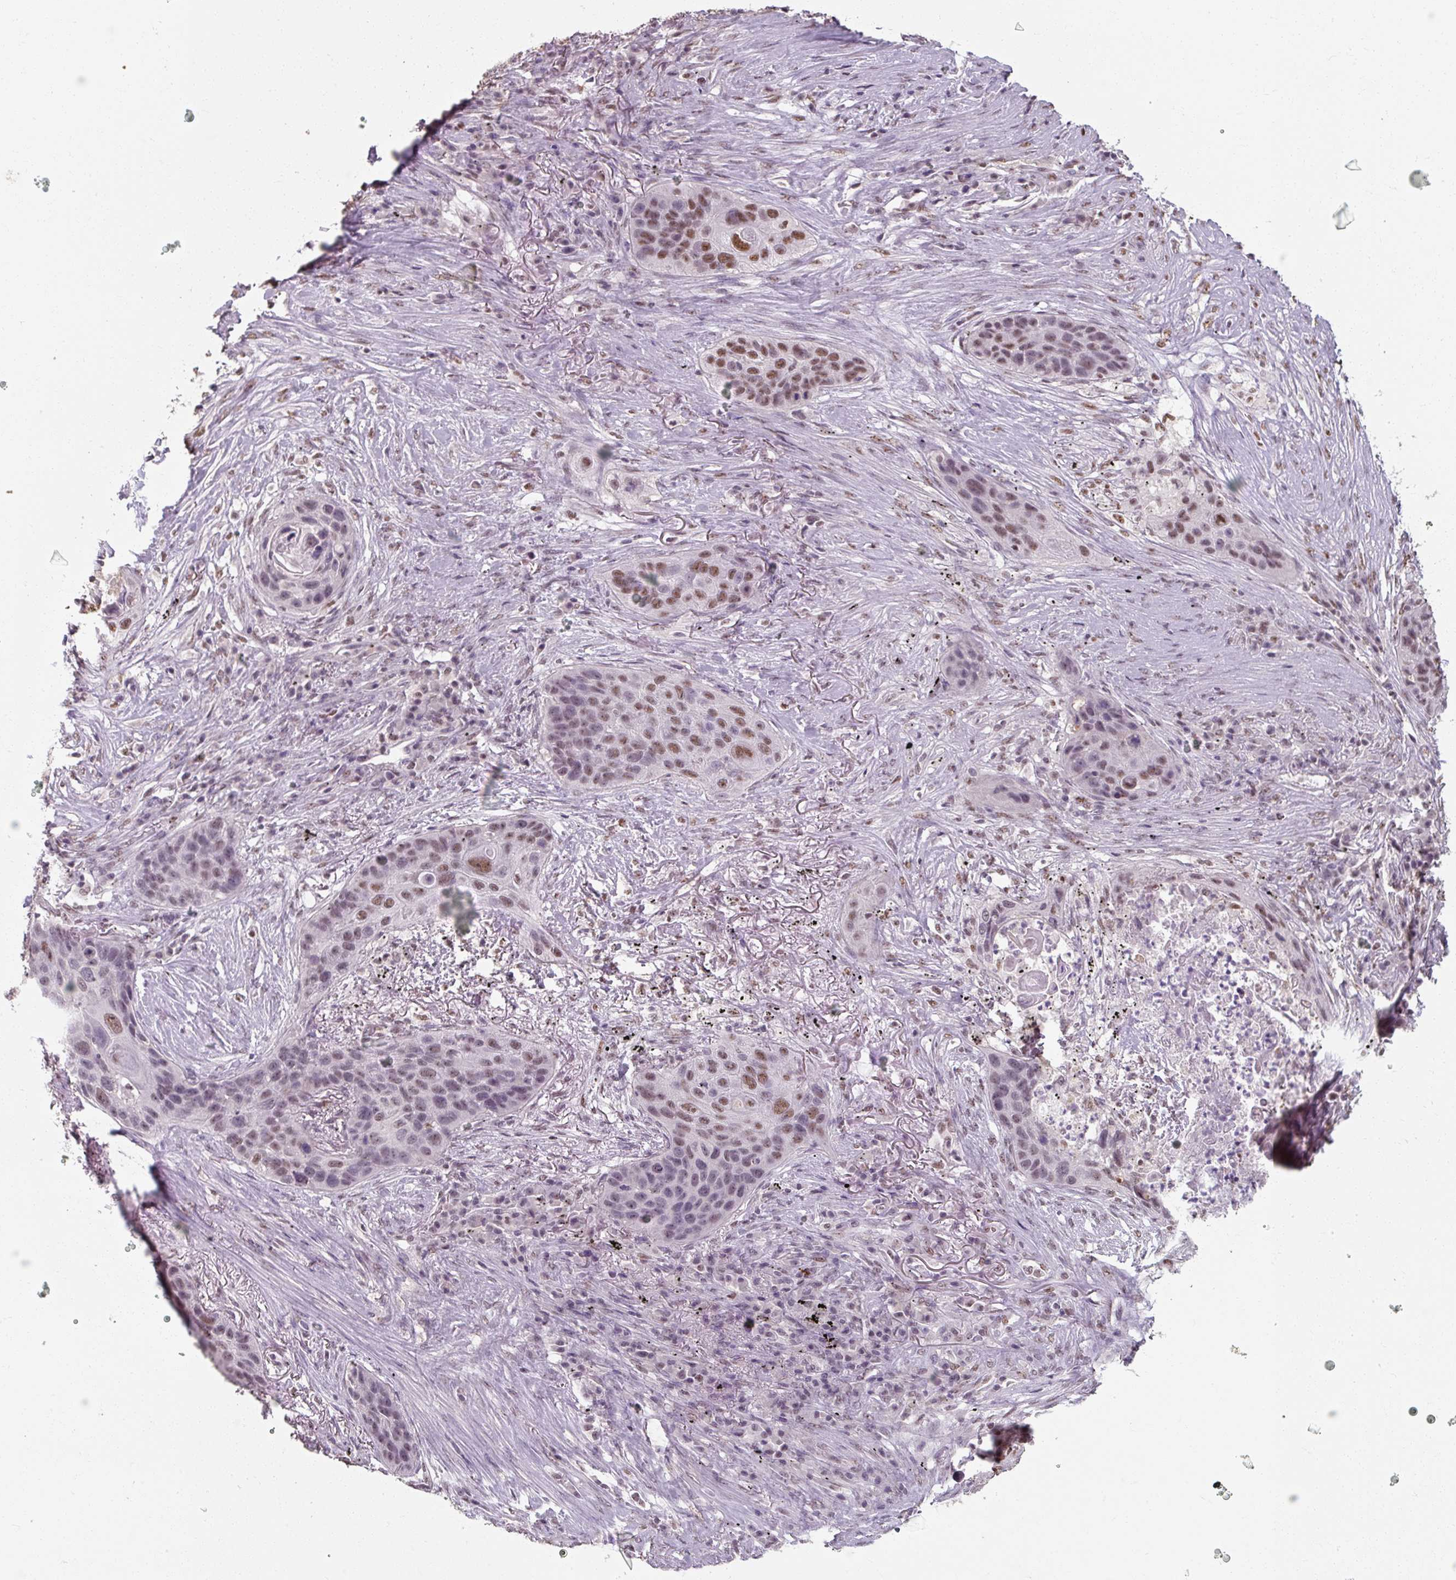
{"staining": {"intensity": "moderate", "quantity": "25%-75%", "location": "nuclear"}, "tissue": "lung cancer", "cell_type": "Tumor cells", "image_type": "cancer", "snomed": [{"axis": "morphology", "description": "Squamous cell carcinoma, NOS"}, {"axis": "topography", "description": "Lung"}], "caption": "Protein staining of lung squamous cell carcinoma tissue shows moderate nuclear staining in about 25%-75% of tumor cells.", "gene": "ZFTRAF1", "patient": {"sex": "female", "age": 63}}